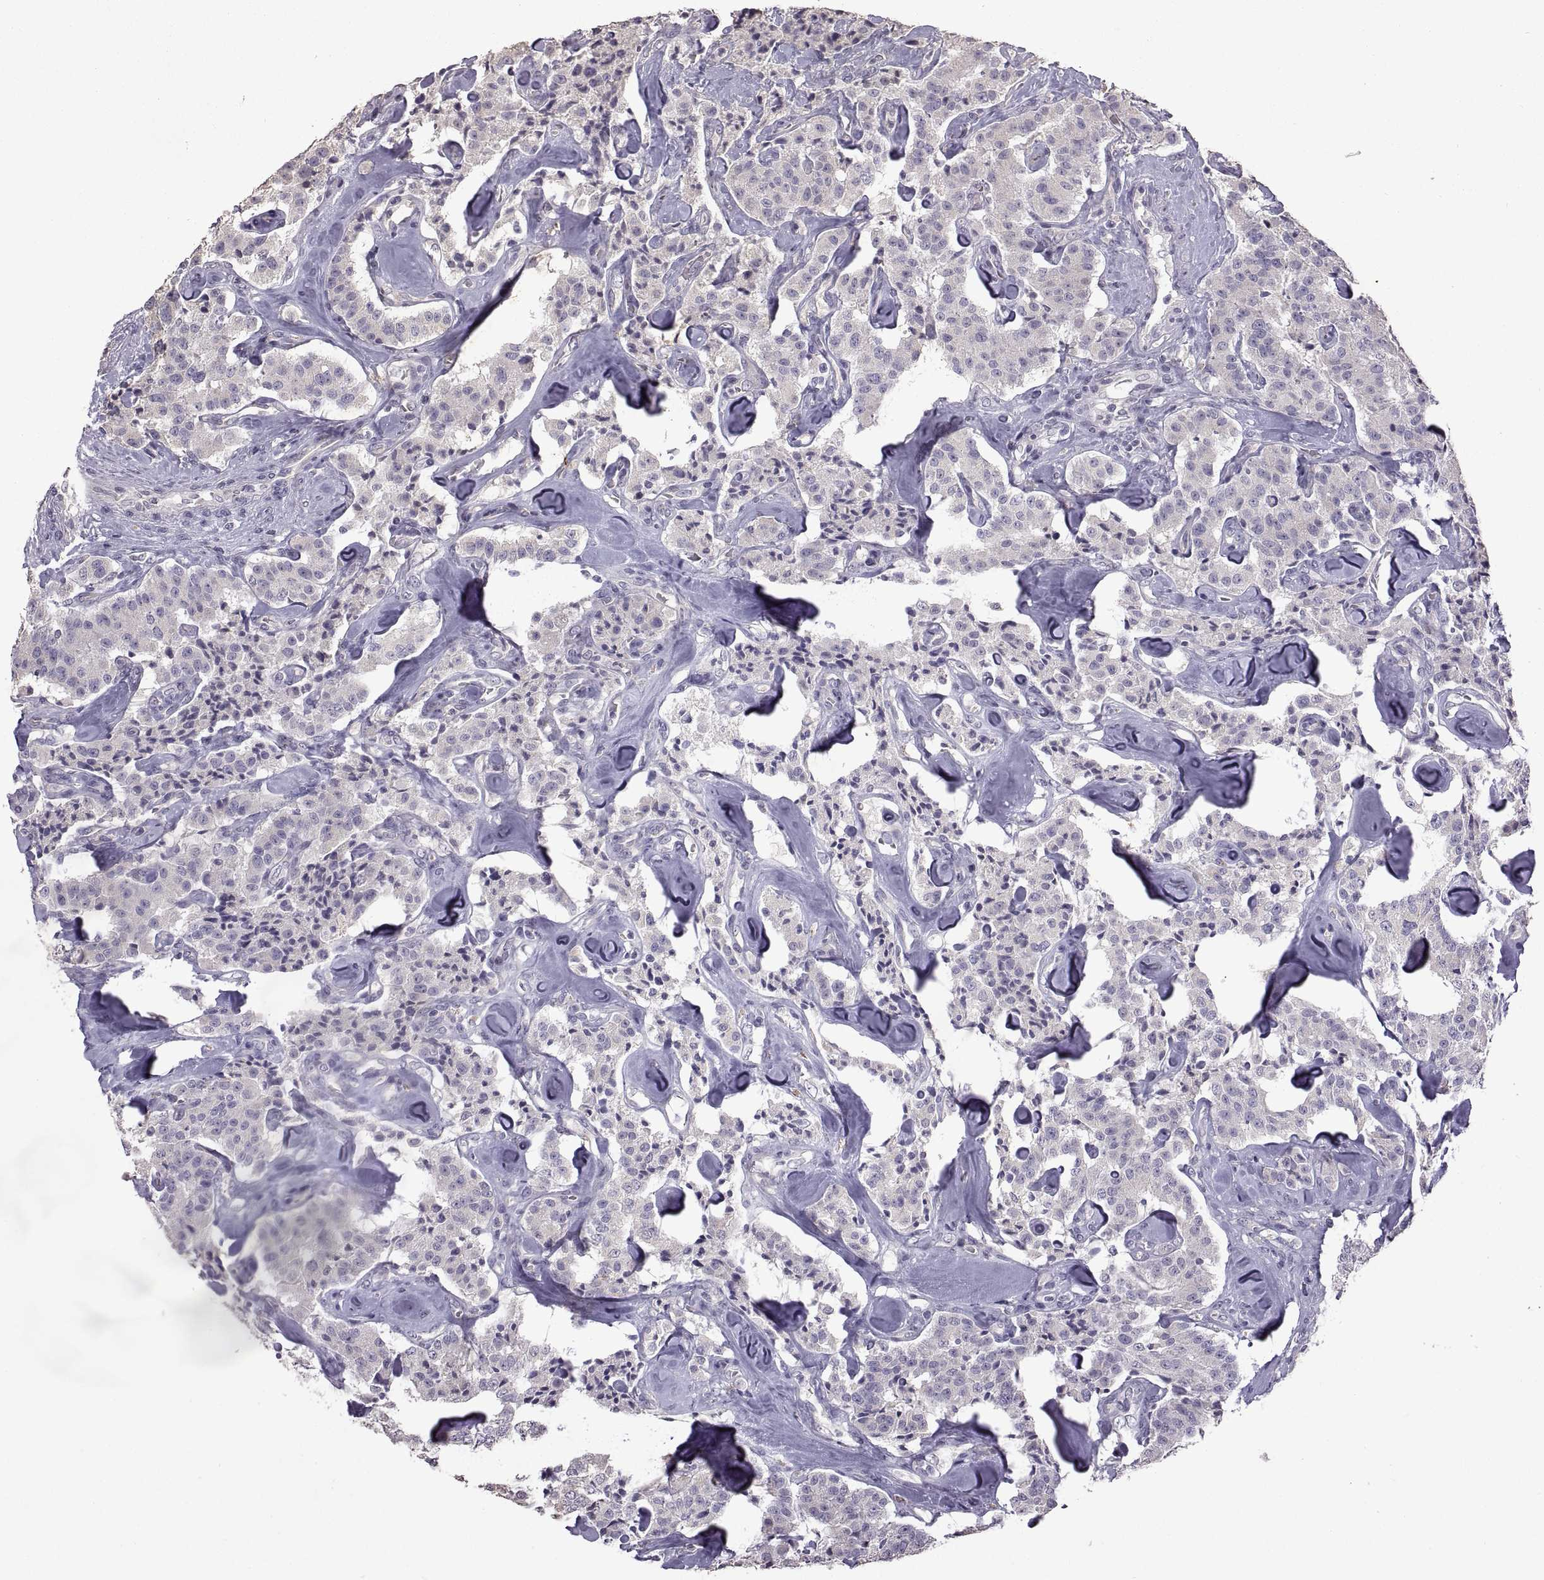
{"staining": {"intensity": "negative", "quantity": "none", "location": "none"}, "tissue": "carcinoid", "cell_type": "Tumor cells", "image_type": "cancer", "snomed": [{"axis": "morphology", "description": "Carcinoid, malignant, NOS"}, {"axis": "topography", "description": "Pancreas"}], "caption": "High power microscopy histopathology image of an immunohistochemistry photomicrograph of carcinoid, revealing no significant staining in tumor cells. Brightfield microscopy of immunohistochemistry stained with DAB (3,3'-diaminobenzidine) (brown) and hematoxylin (blue), captured at high magnification.", "gene": "DEFB136", "patient": {"sex": "male", "age": 41}}